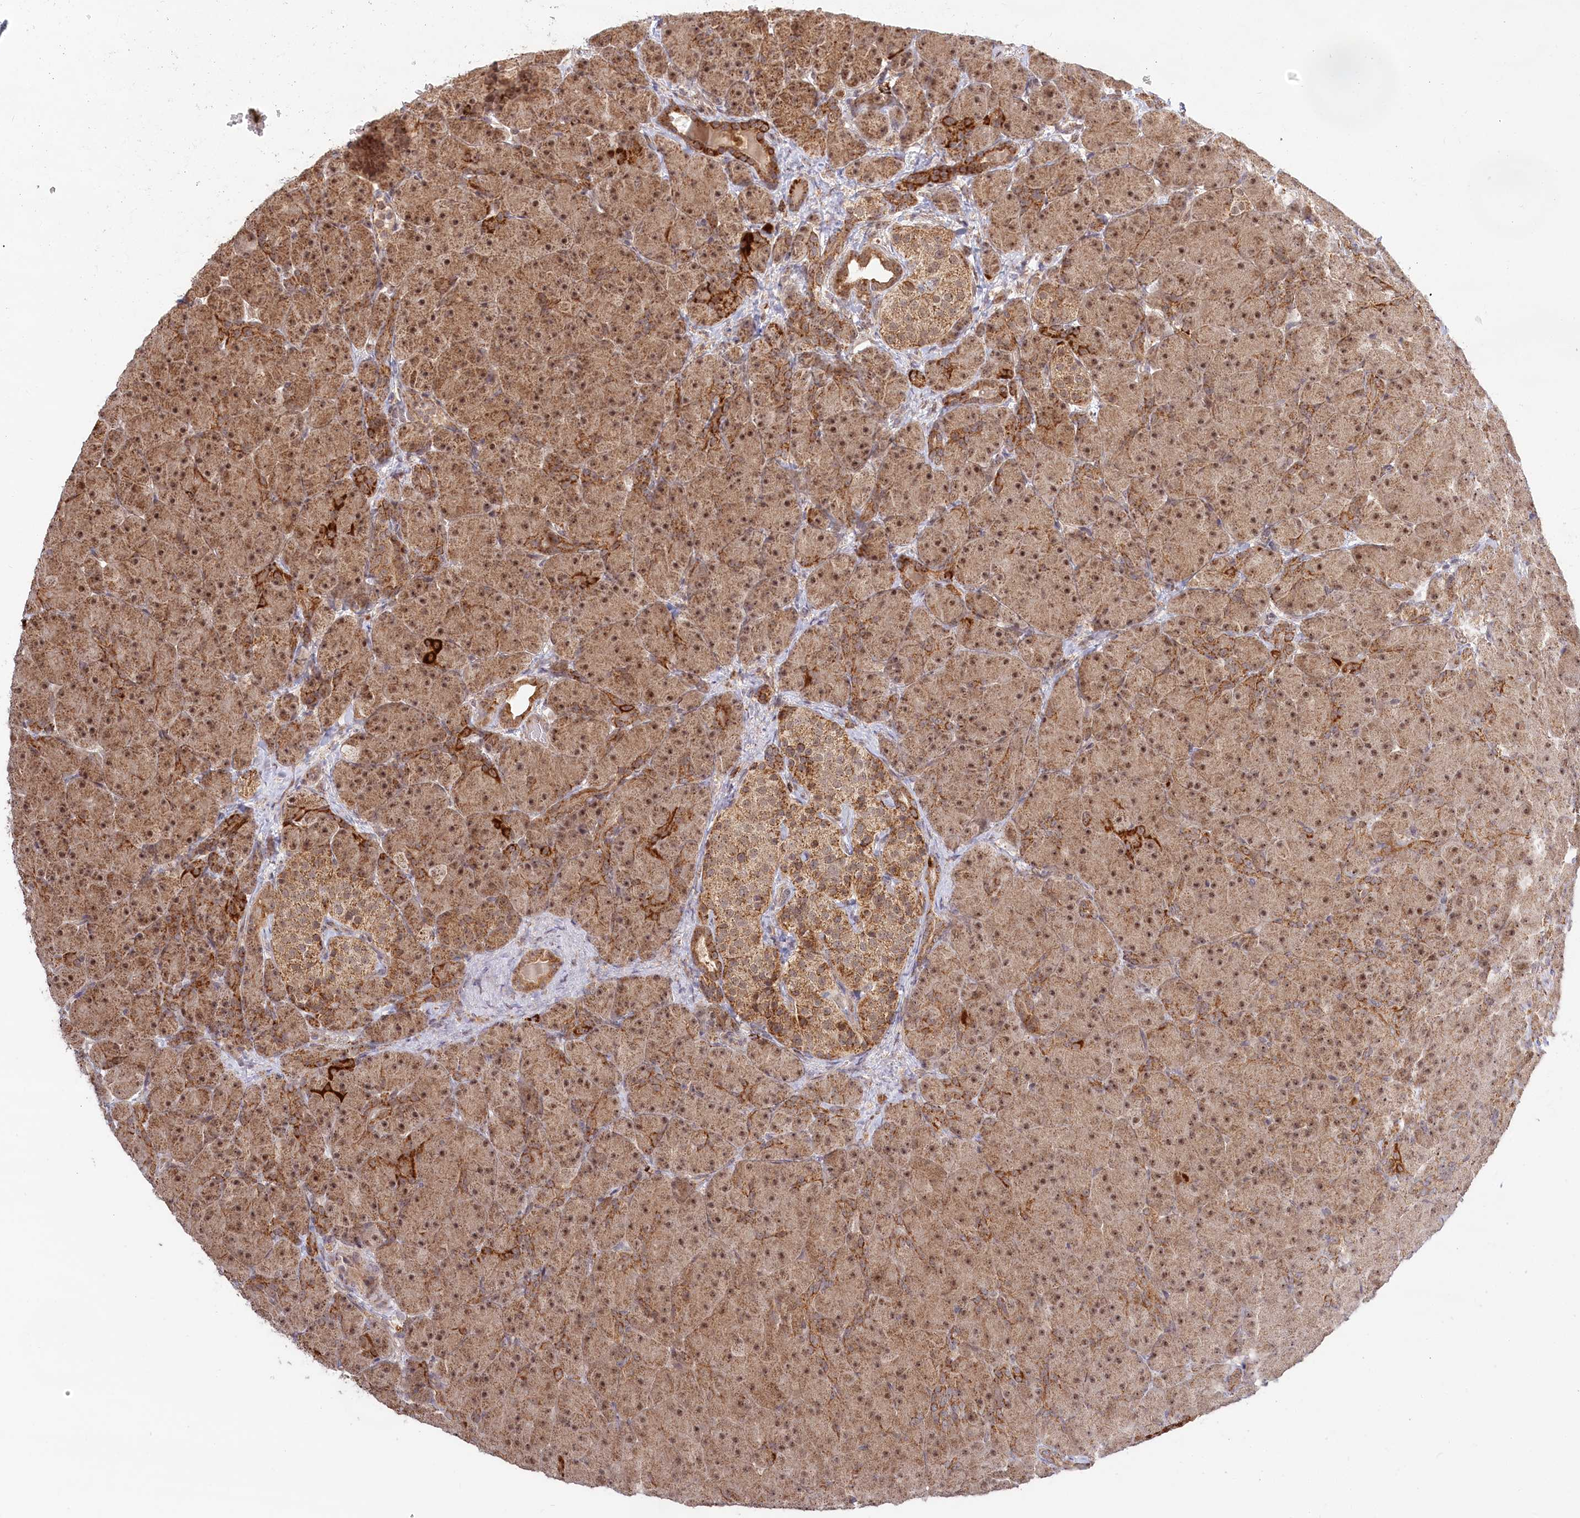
{"staining": {"intensity": "moderate", "quantity": ">75%", "location": "cytoplasmic/membranous,nuclear"}, "tissue": "pancreas", "cell_type": "Exocrine glandular cells", "image_type": "normal", "snomed": [{"axis": "morphology", "description": "Normal tissue, NOS"}, {"axis": "topography", "description": "Pancreas"}], "caption": "Immunohistochemical staining of unremarkable human pancreas exhibits >75% levels of moderate cytoplasmic/membranous,nuclear protein expression in approximately >75% of exocrine glandular cells.", "gene": "RTN4IP1", "patient": {"sex": "male", "age": 66}}